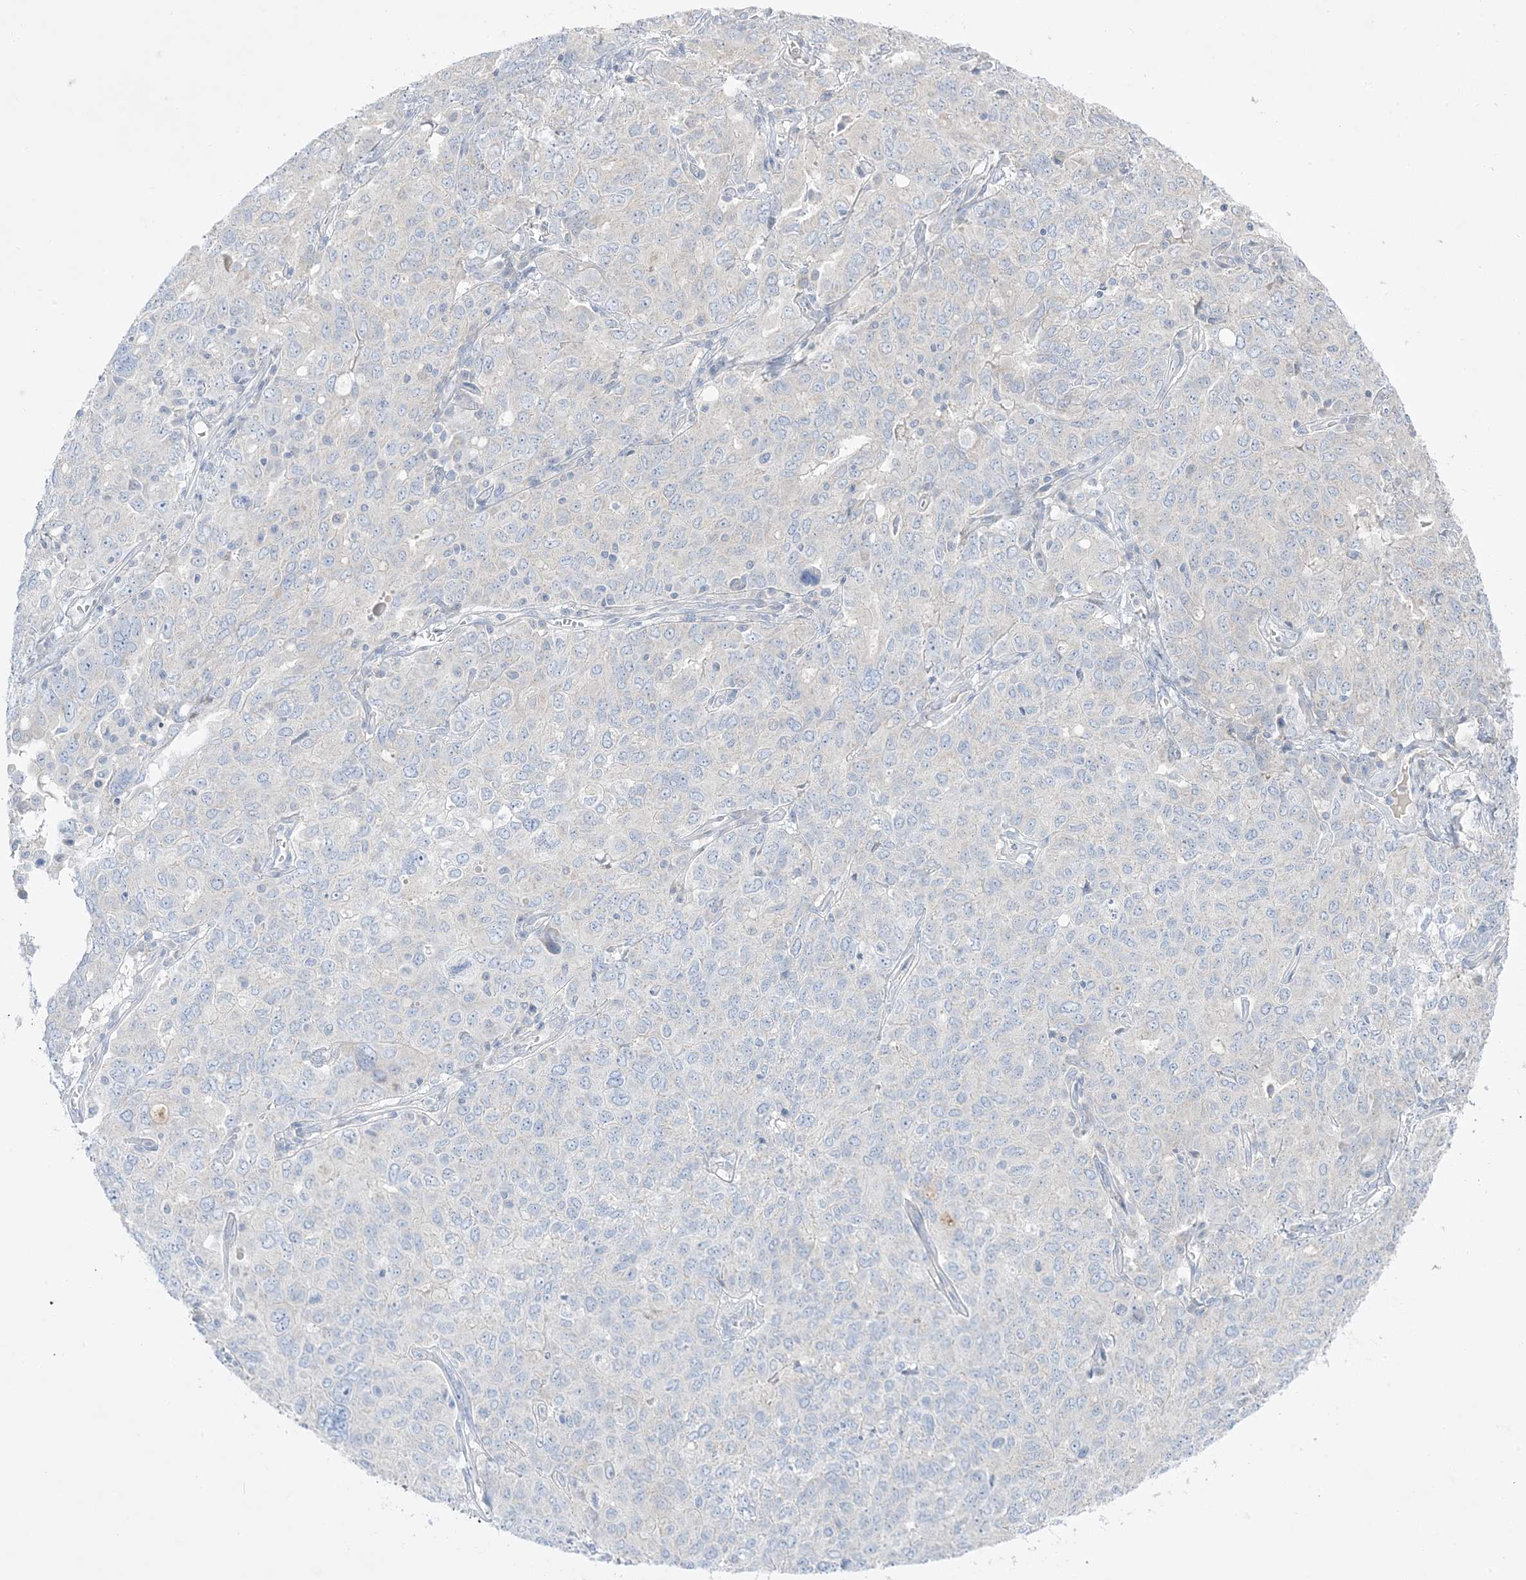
{"staining": {"intensity": "negative", "quantity": "none", "location": "none"}, "tissue": "ovarian cancer", "cell_type": "Tumor cells", "image_type": "cancer", "snomed": [{"axis": "morphology", "description": "Carcinoma, endometroid"}, {"axis": "topography", "description": "Ovary"}], "caption": "Immunohistochemistry (IHC) histopathology image of human endometroid carcinoma (ovarian) stained for a protein (brown), which reveals no expression in tumor cells.", "gene": "FAM184A", "patient": {"sex": "female", "age": 62}}